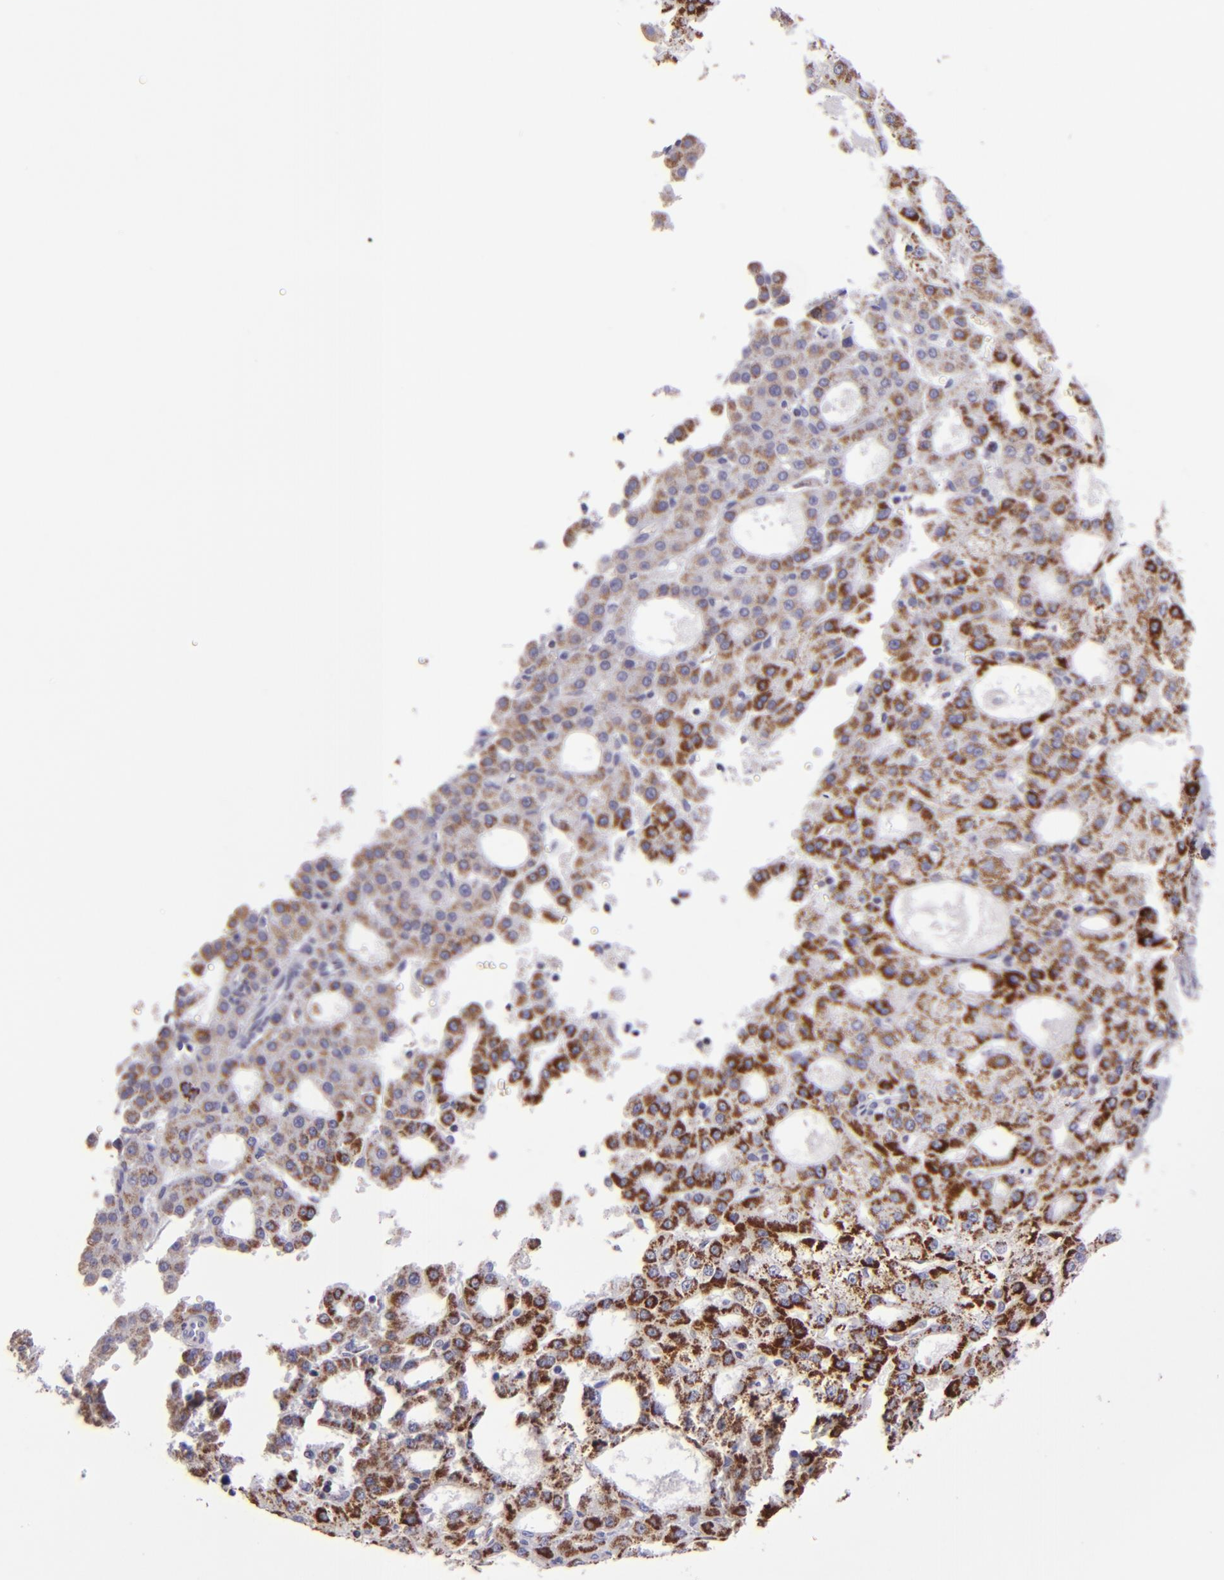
{"staining": {"intensity": "moderate", "quantity": ">75%", "location": "cytoplasmic/membranous"}, "tissue": "liver cancer", "cell_type": "Tumor cells", "image_type": "cancer", "snomed": [{"axis": "morphology", "description": "Carcinoma, Hepatocellular, NOS"}, {"axis": "topography", "description": "Liver"}], "caption": "Liver cancer stained with a brown dye exhibits moderate cytoplasmic/membranous positive positivity in approximately >75% of tumor cells.", "gene": "HSPD1", "patient": {"sex": "male", "age": 47}}